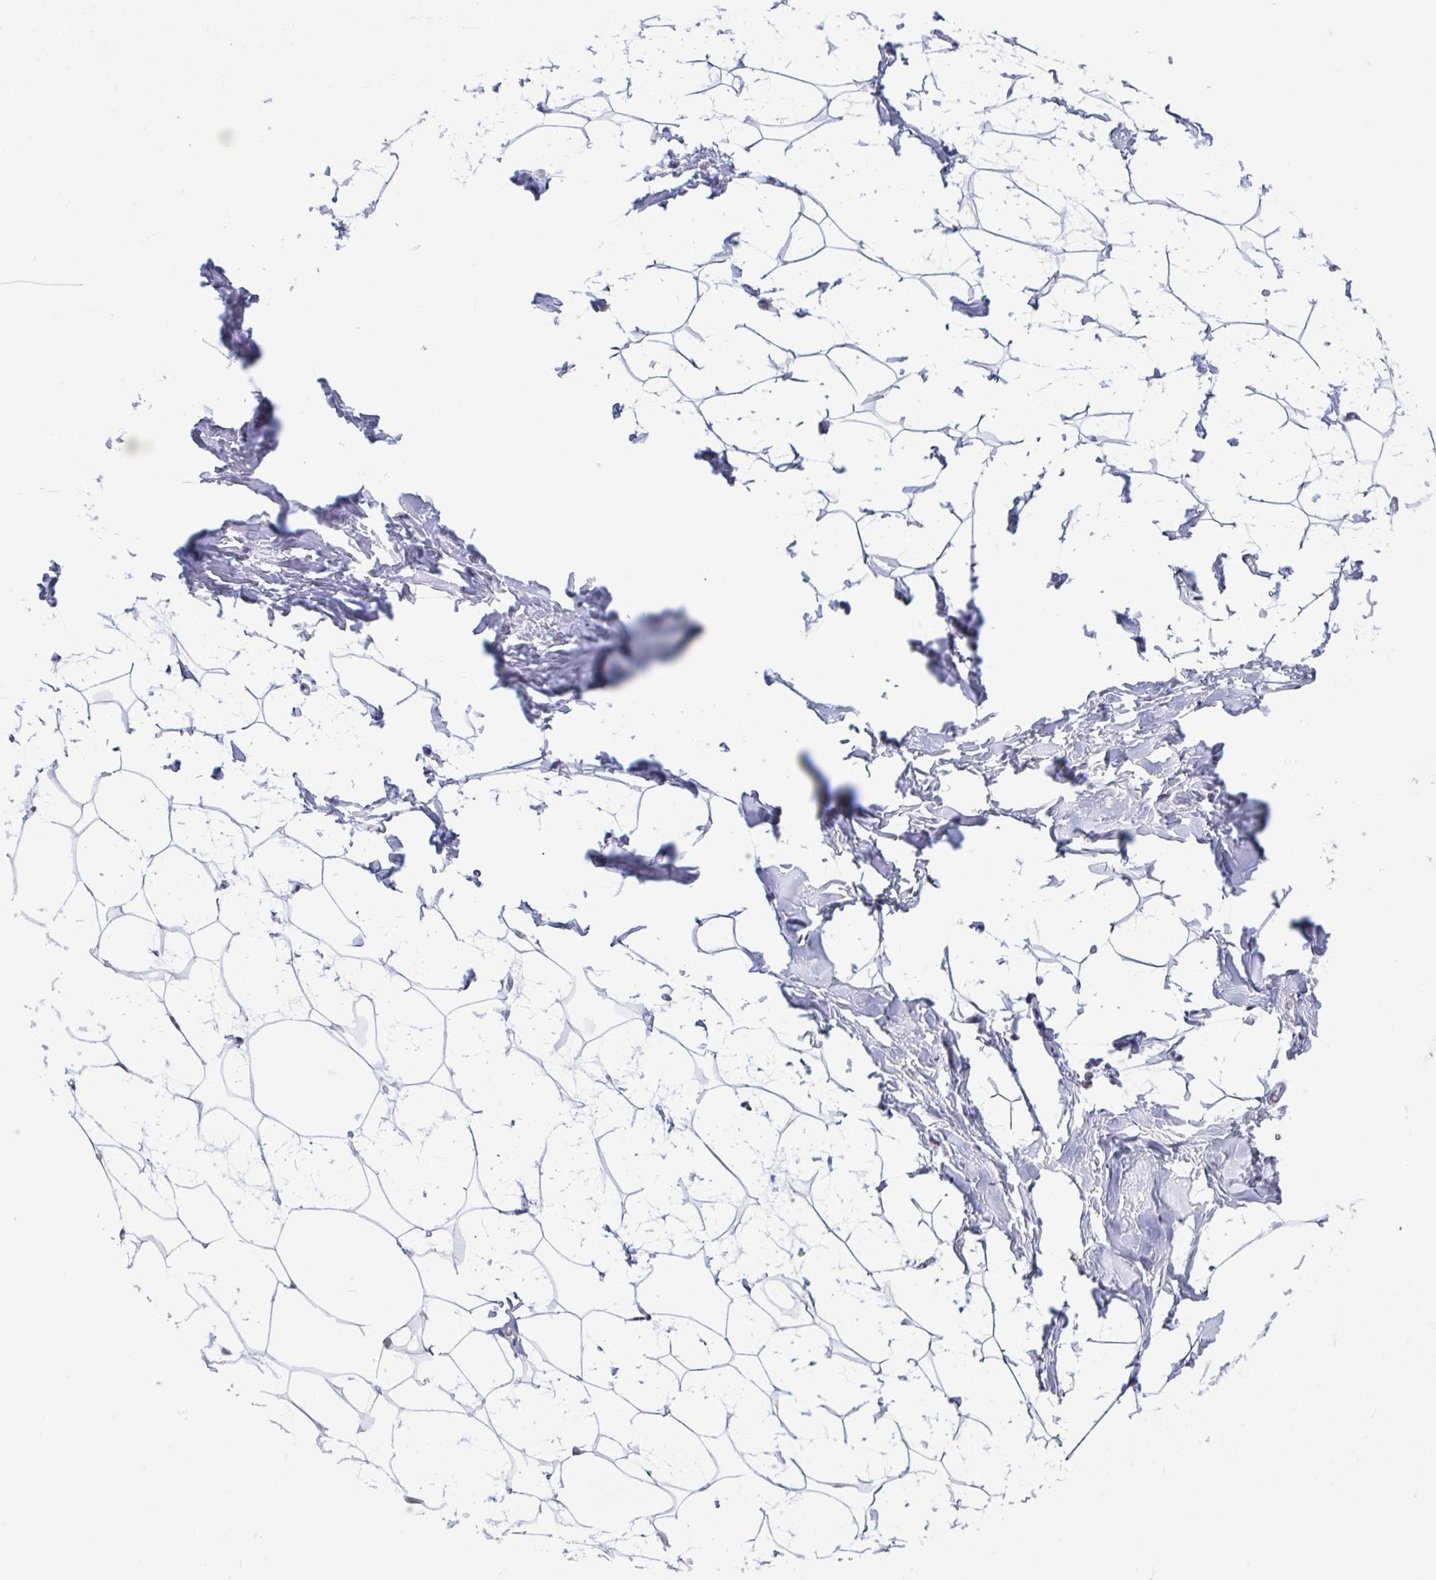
{"staining": {"intensity": "negative", "quantity": "none", "location": "none"}, "tissue": "breast", "cell_type": "Adipocytes", "image_type": "normal", "snomed": [{"axis": "morphology", "description": "Normal tissue, NOS"}, {"axis": "topography", "description": "Breast"}], "caption": "Immunohistochemistry of unremarkable human breast reveals no staining in adipocytes. The staining was performed using DAB (3,3'-diaminobenzidine) to visualize the protein expression in brown, while the nuclei were stained in blue with hematoxylin (Magnification: 20x).", "gene": "PERM1", "patient": {"sex": "female", "age": 32}}